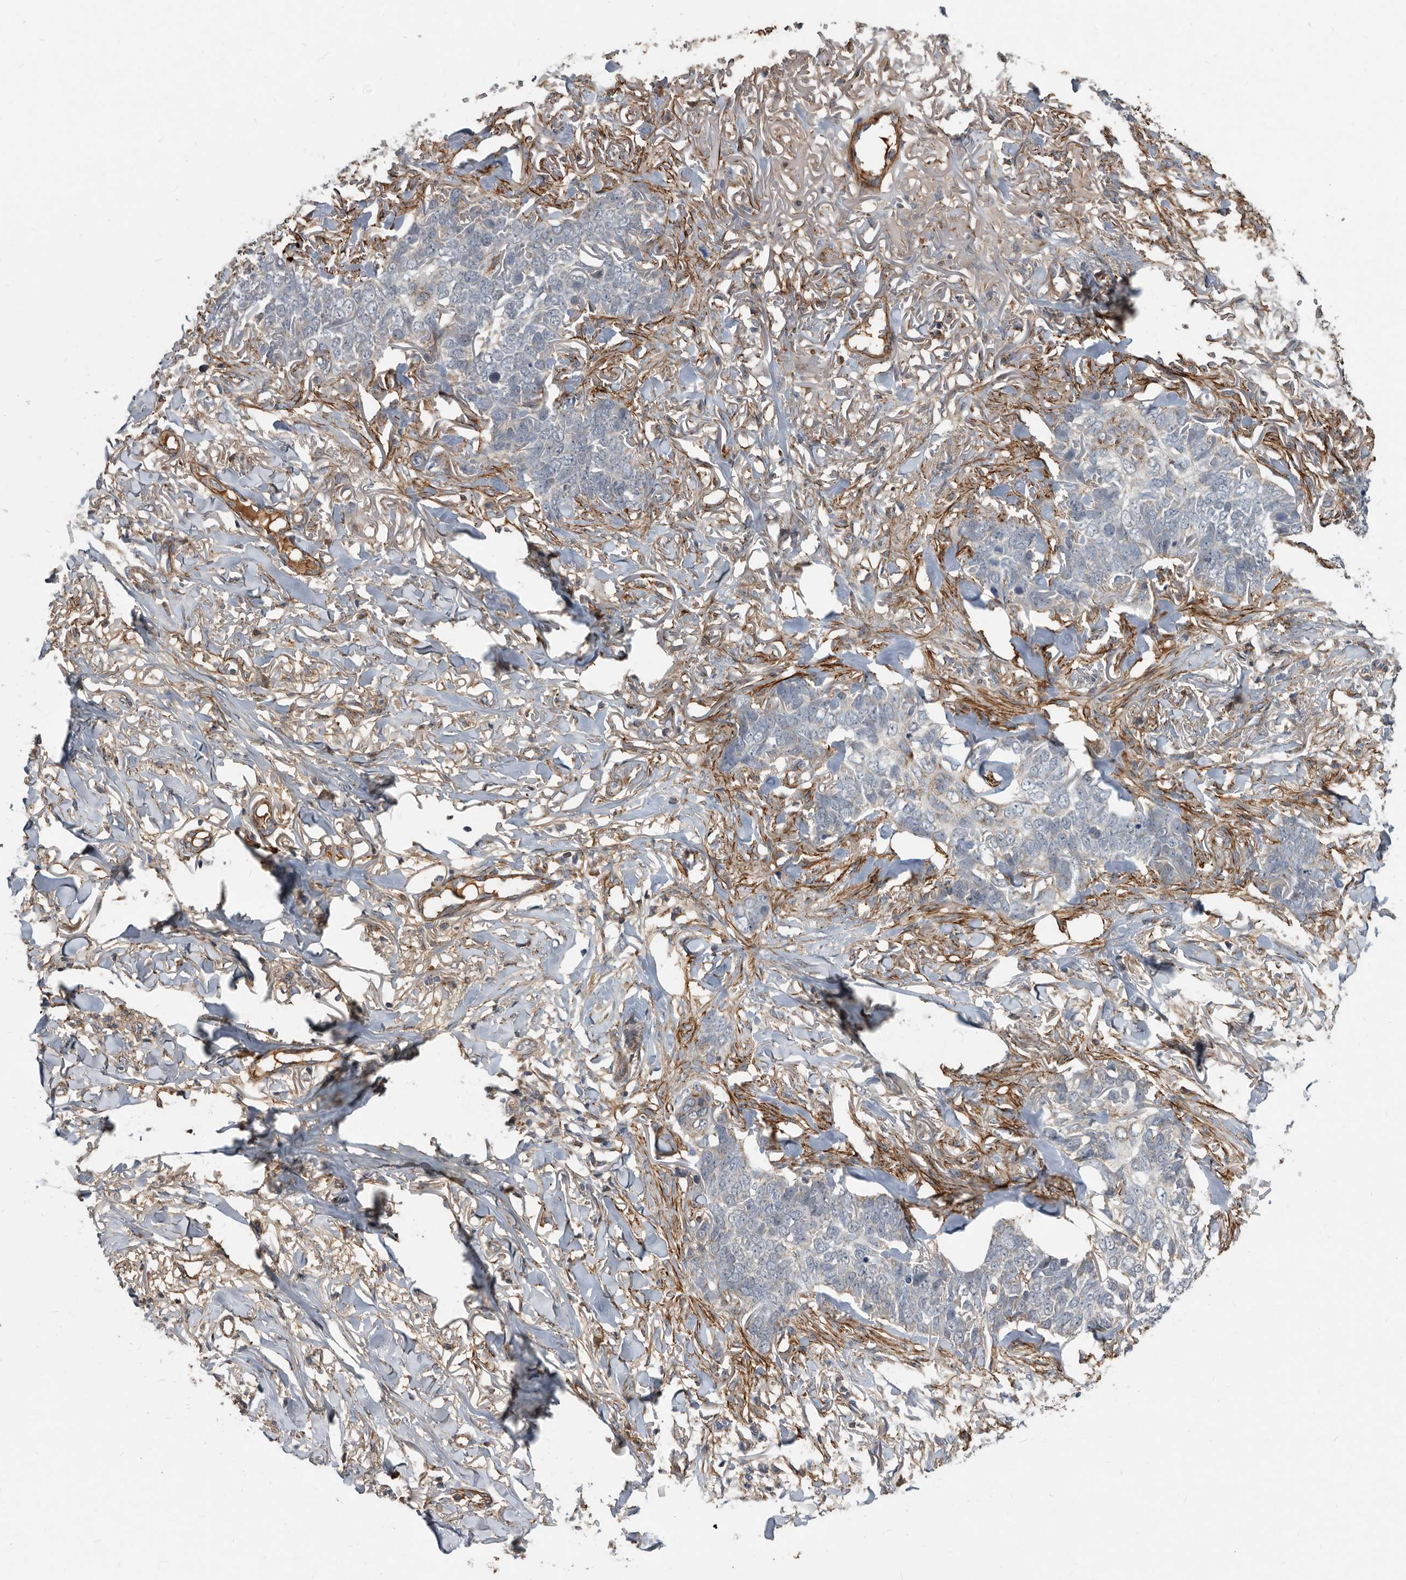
{"staining": {"intensity": "negative", "quantity": "none", "location": "none"}, "tissue": "skin cancer", "cell_type": "Tumor cells", "image_type": "cancer", "snomed": [{"axis": "morphology", "description": "Normal tissue, NOS"}, {"axis": "morphology", "description": "Basal cell carcinoma"}, {"axis": "topography", "description": "Skin"}], "caption": "An IHC photomicrograph of skin cancer (basal cell carcinoma) is shown. There is no staining in tumor cells of skin cancer (basal cell carcinoma).", "gene": "PI15", "patient": {"sex": "male", "age": 77}}